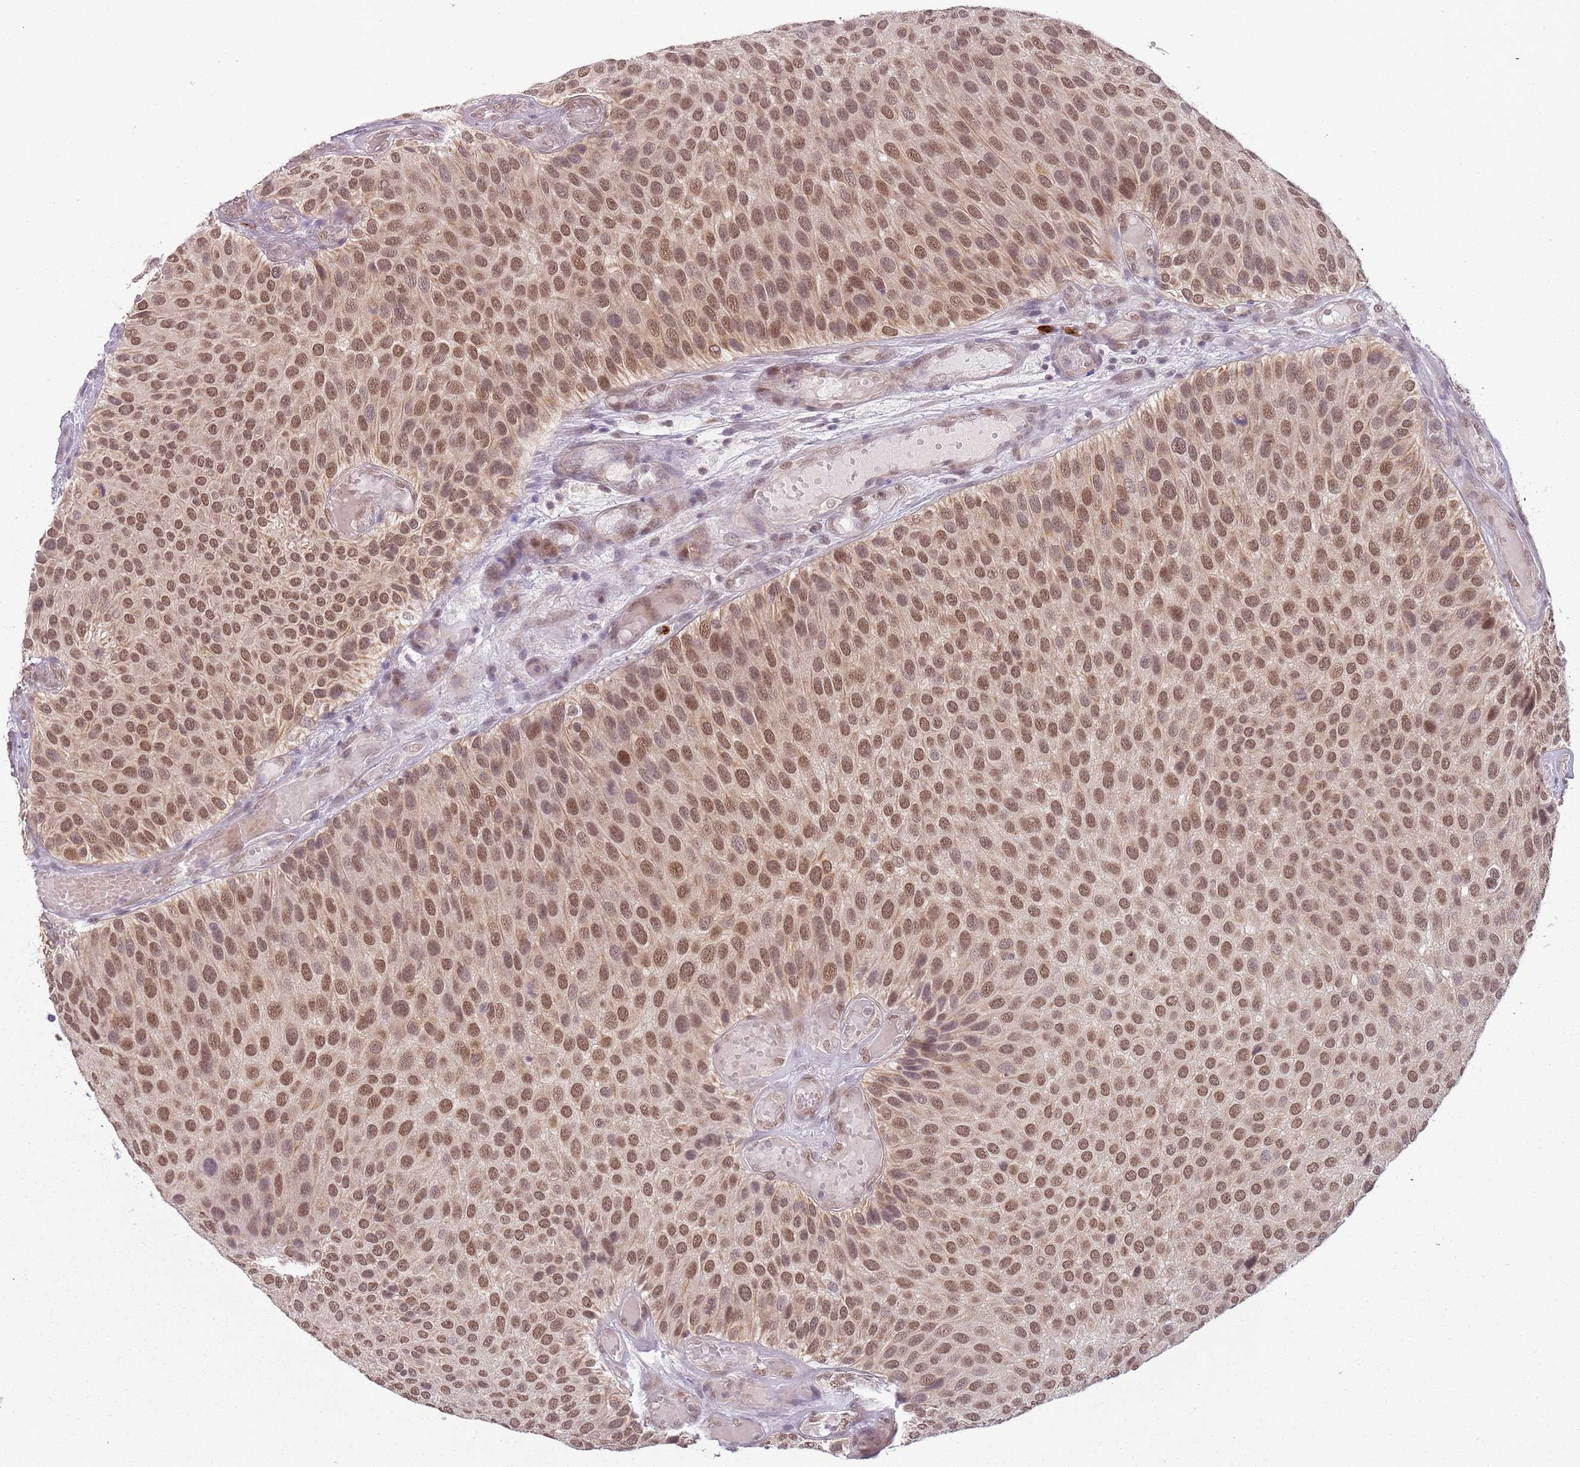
{"staining": {"intensity": "moderate", "quantity": ">75%", "location": "nuclear"}, "tissue": "urothelial cancer", "cell_type": "Tumor cells", "image_type": "cancer", "snomed": [{"axis": "morphology", "description": "Urothelial carcinoma, Low grade"}, {"axis": "topography", "description": "Urinary bladder"}], "caption": "Immunohistochemistry (IHC) (DAB) staining of human low-grade urothelial carcinoma reveals moderate nuclear protein positivity in about >75% of tumor cells.", "gene": "FAM120AOS", "patient": {"sex": "male", "age": 89}}